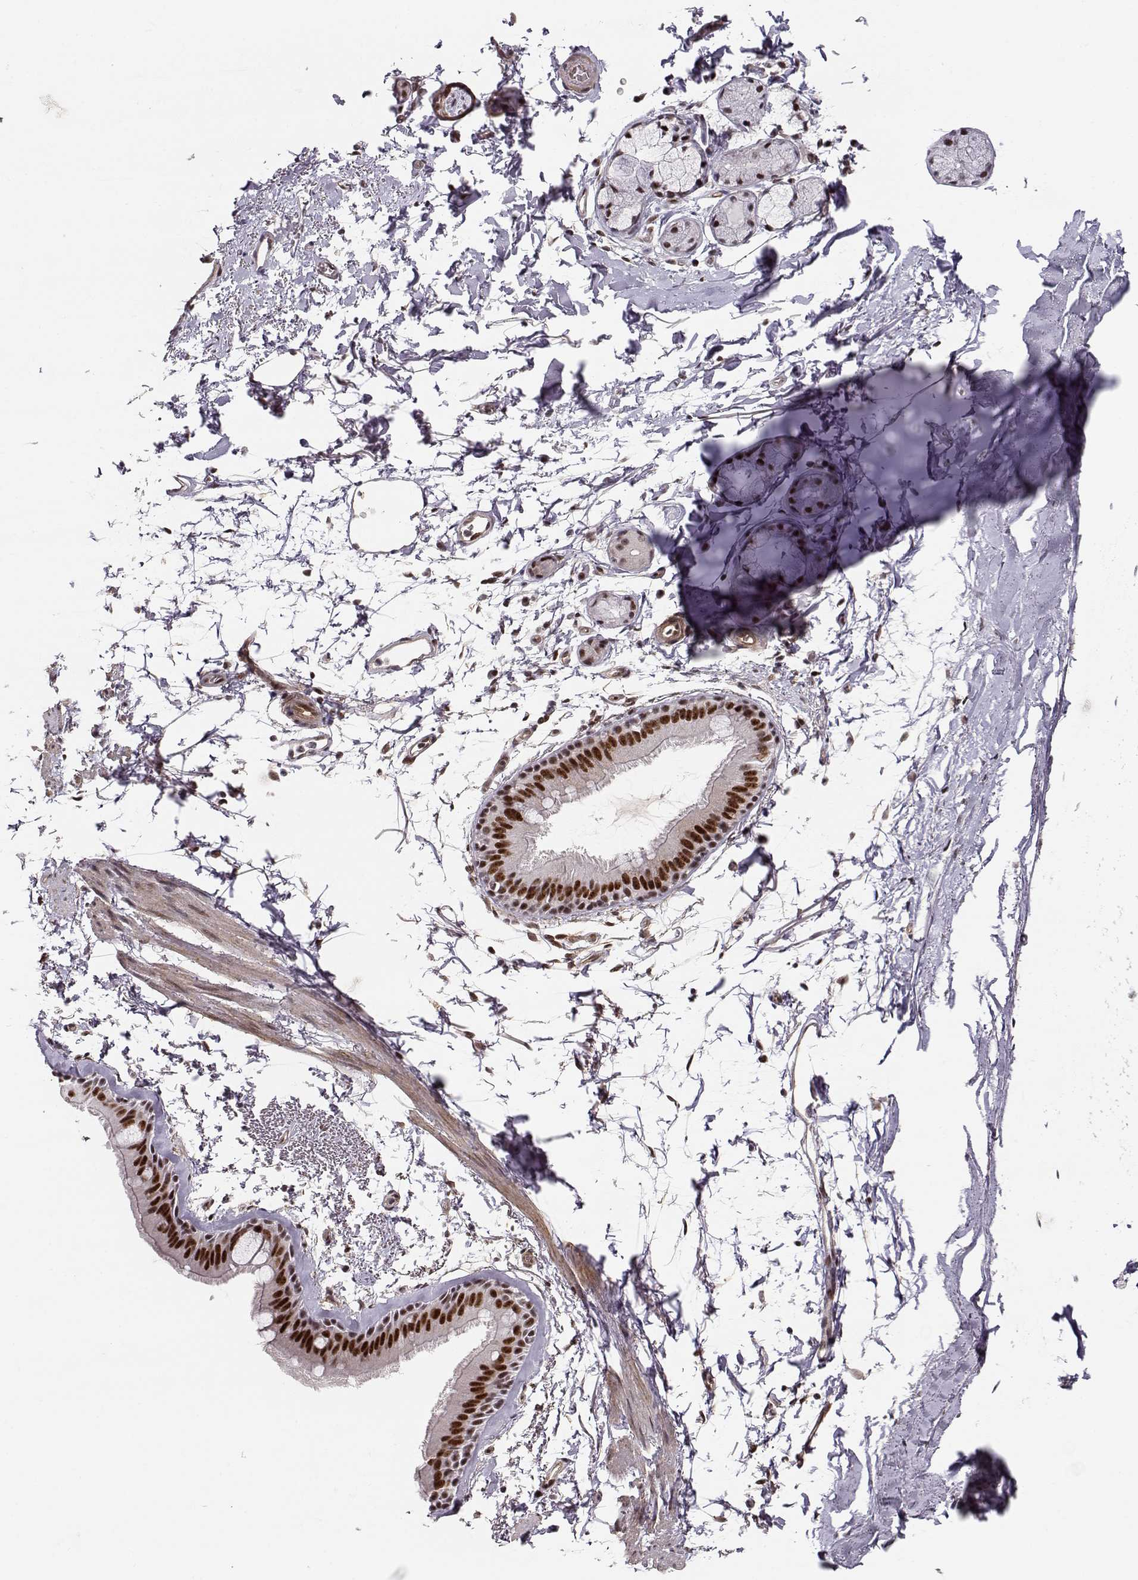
{"staining": {"intensity": "weak", "quantity": "25%-75%", "location": "nuclear"}, "tissue": "soft tissue", "cell_type": "Chondrocytes", "image_type": "normal", "snomed": [{"axis": "morphology", "description": "Normal tissue, NOS"}, {"axis": "topography", "description": "Lymph node"}, {"axis": "topography", "description": "Bronchus"}], "caption": "Brown immunohistochemical staining in benign human soft tissue exhibits weak nuclear staining in about 25%-75% of chondrocytes.", "gene": "CIR1", "patient": {"sex": "female", "age": 70}}